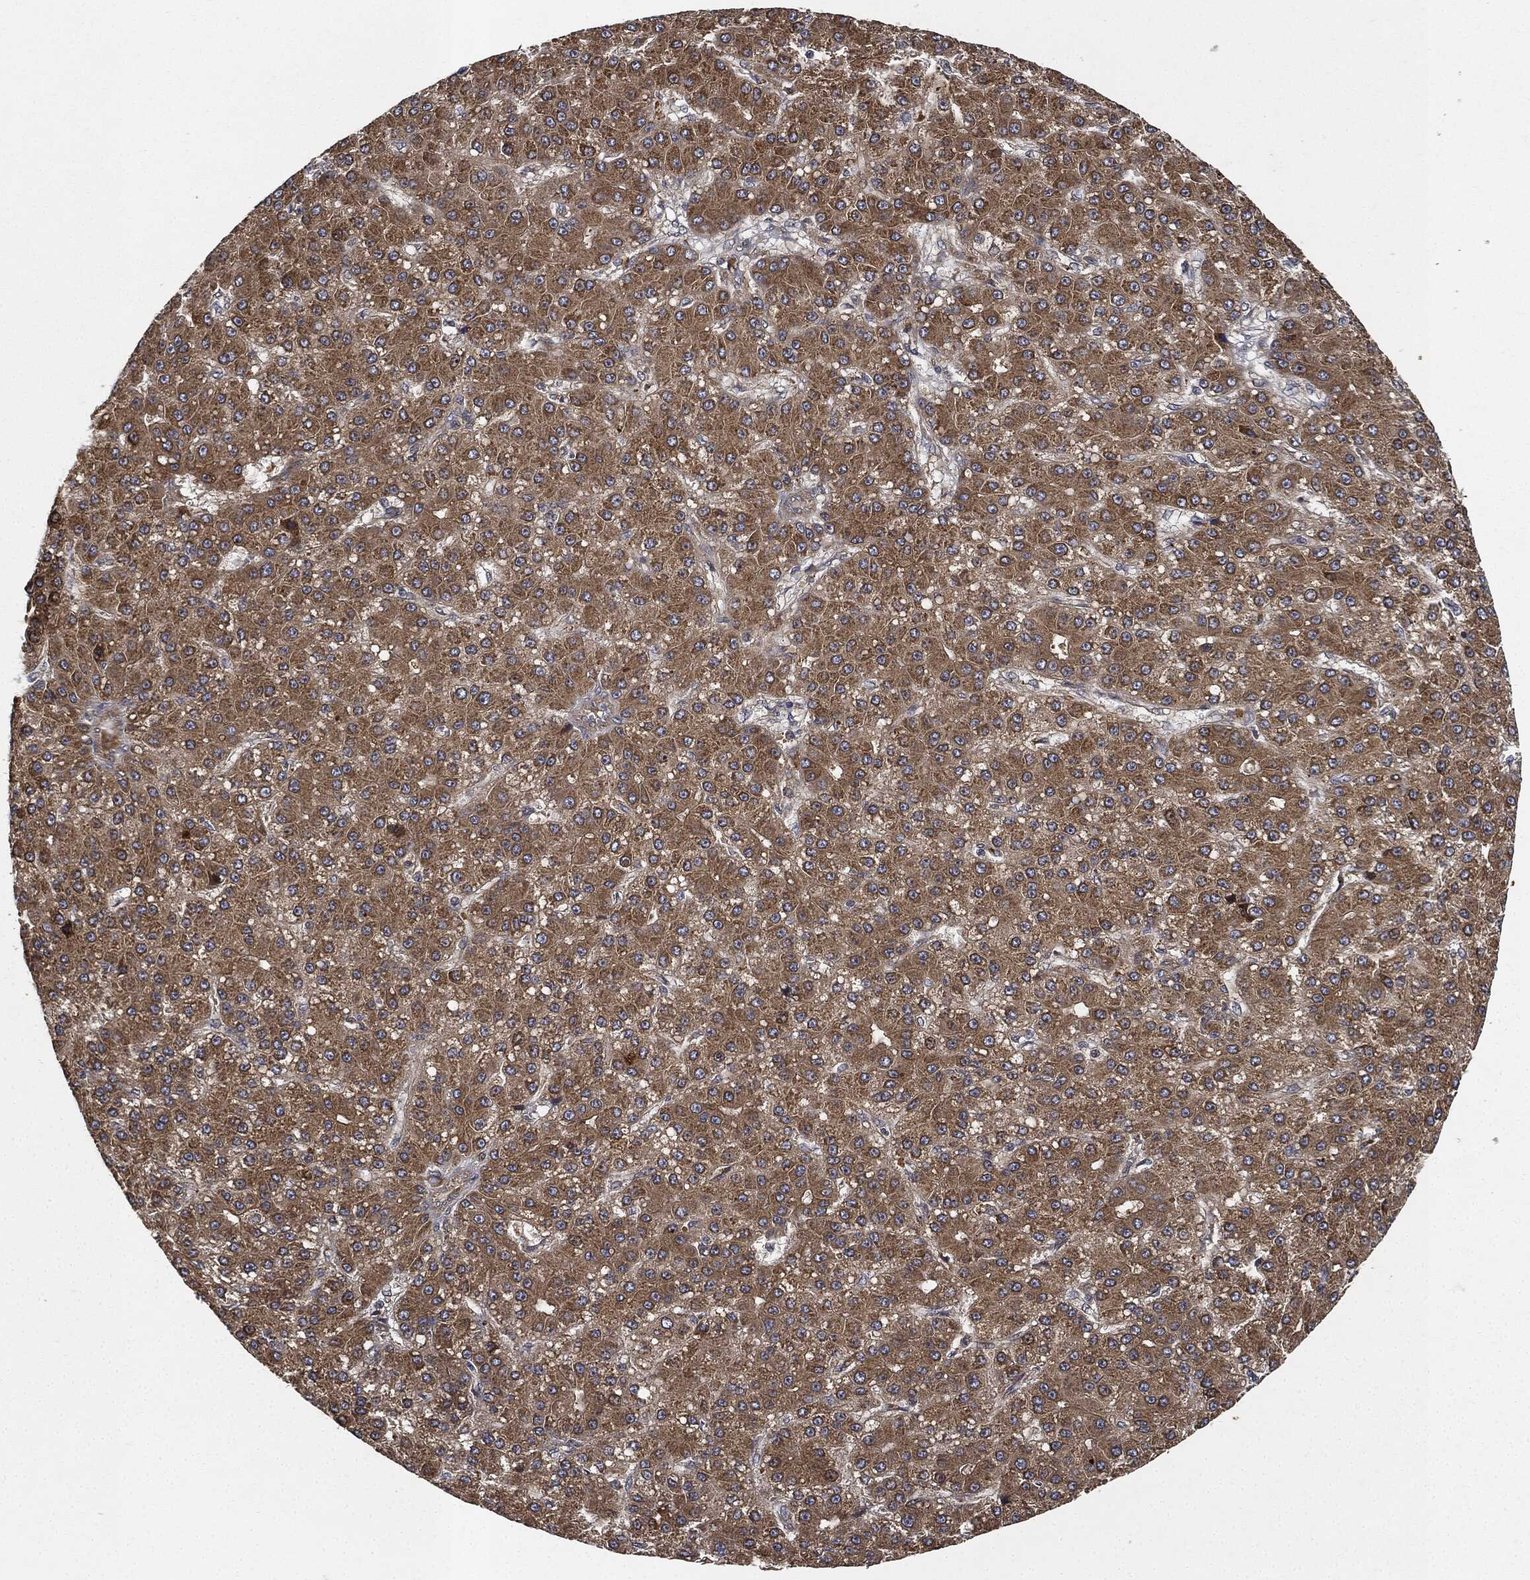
{"staining": {"intensity": "moderate", "quantity": ">75%", "location": "cytoplasmic/membranous"}, "tissue": "liver cancer", "cell_type": "Tumor cells", "image_type": "cancer", "snomed": [{"axis": "morphology", "description": "Carcinoma, Hepatocellular, NOS"}, {"axis": "topography", "description": "Liver"}], "caption": "Human liver hepatocellular carcinoma stained with a protein marker exhibits moderate staining in tumor cells.", "gene": "MLST8", "patient": {"sex": "male", "age": 67}}